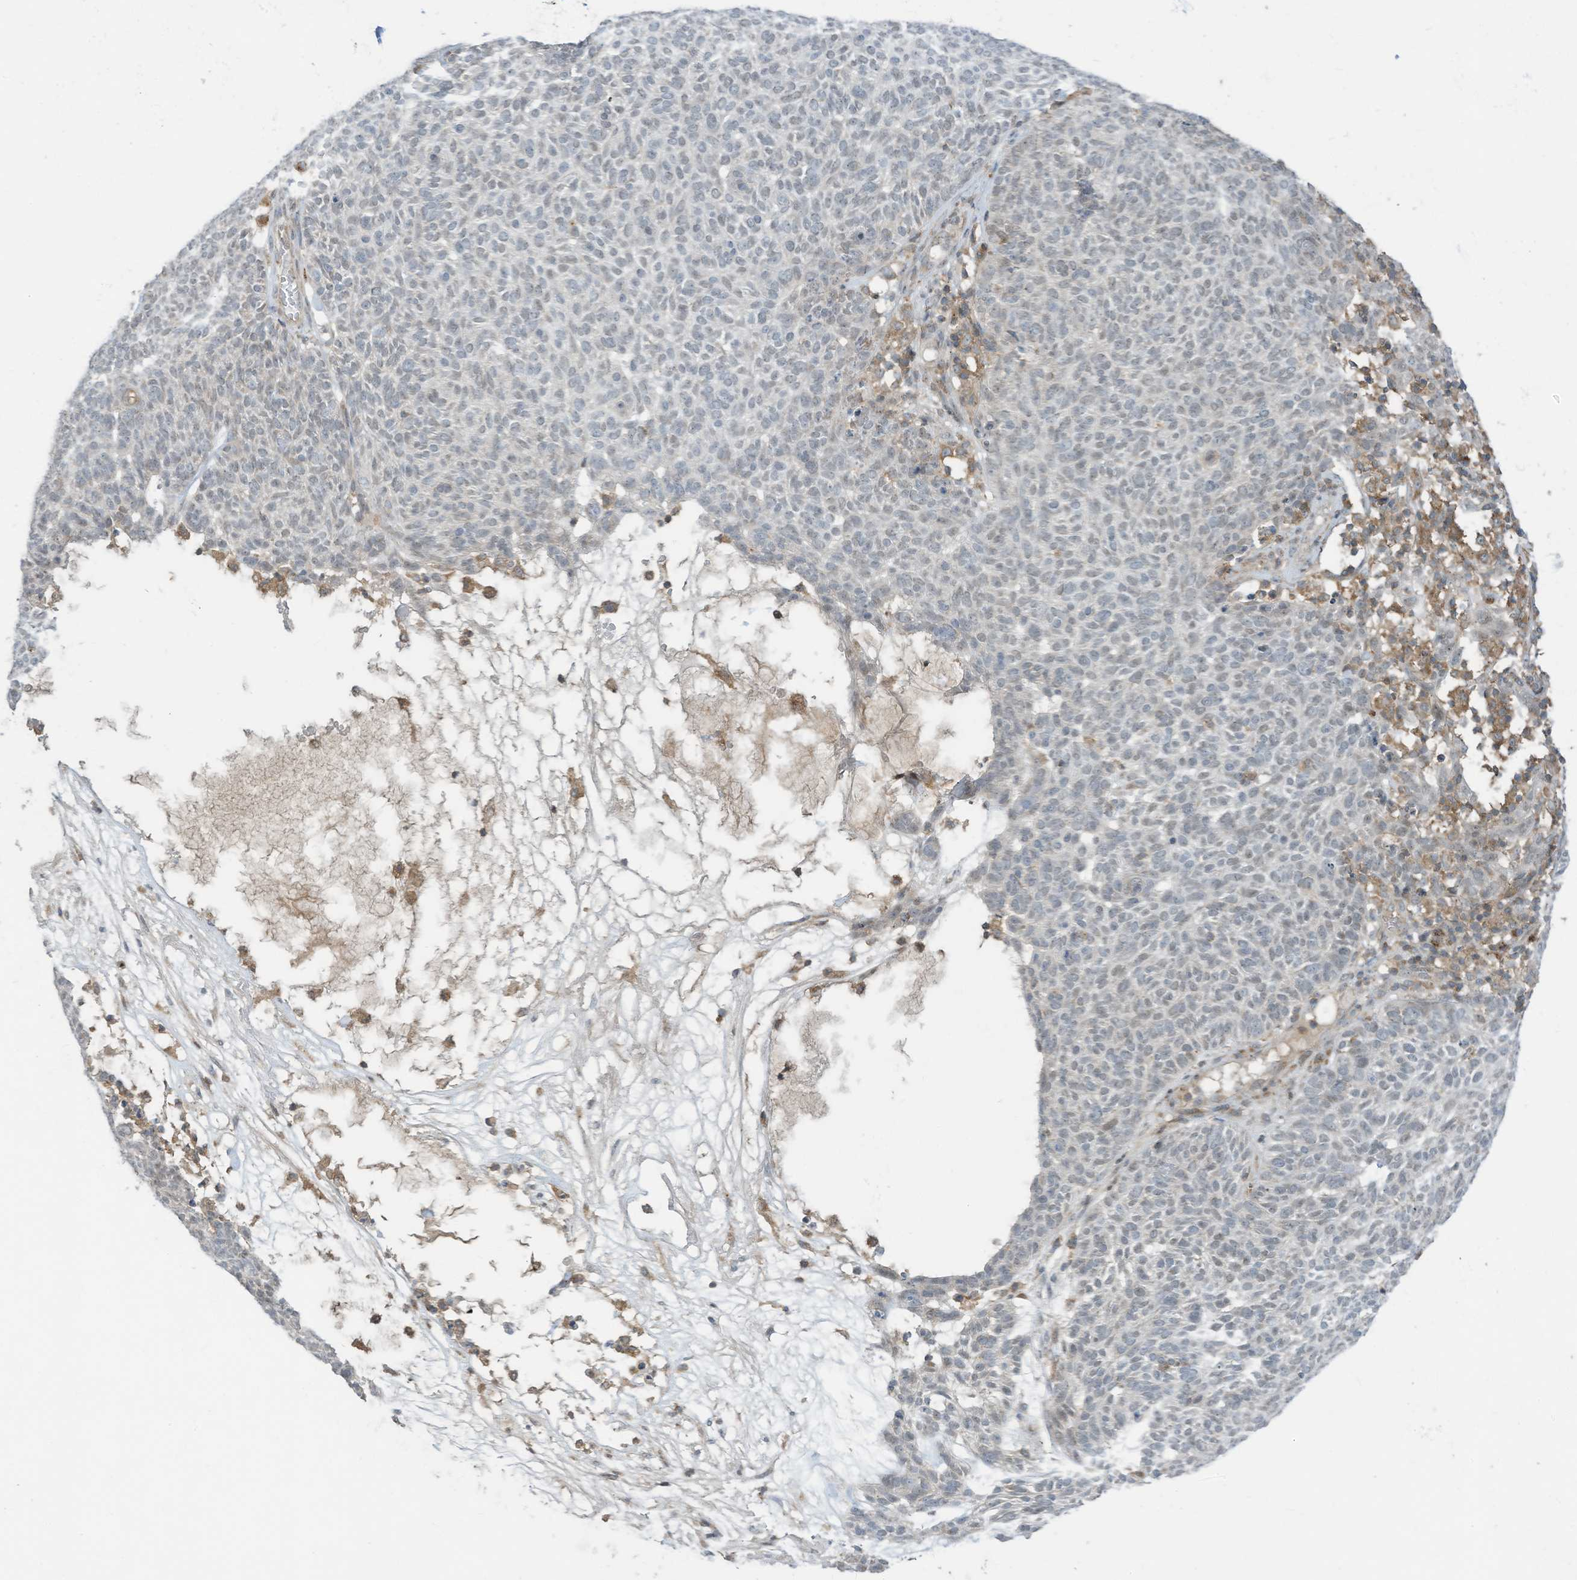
{"staining": {"intensity": "negative", "quantity": "none", "location": "none"}, "tissue": "skin cancer", "cell_type": "Tumor cells", "image_type": "cancer", "snomed": [{"axis": "morphology", "description": "Squamous cell carcinoma, NOS"}, {"axis": "topography", "description": "Skin"}], "caption": "A micrograph of human squamous cell carcinoma (skin) is negative for staining in tumor cells. (Immunohistochemistry, brightfield microscopy, high magnification).", "gene": "PARVG", "patient": {"sex": "female", "age": 90}}